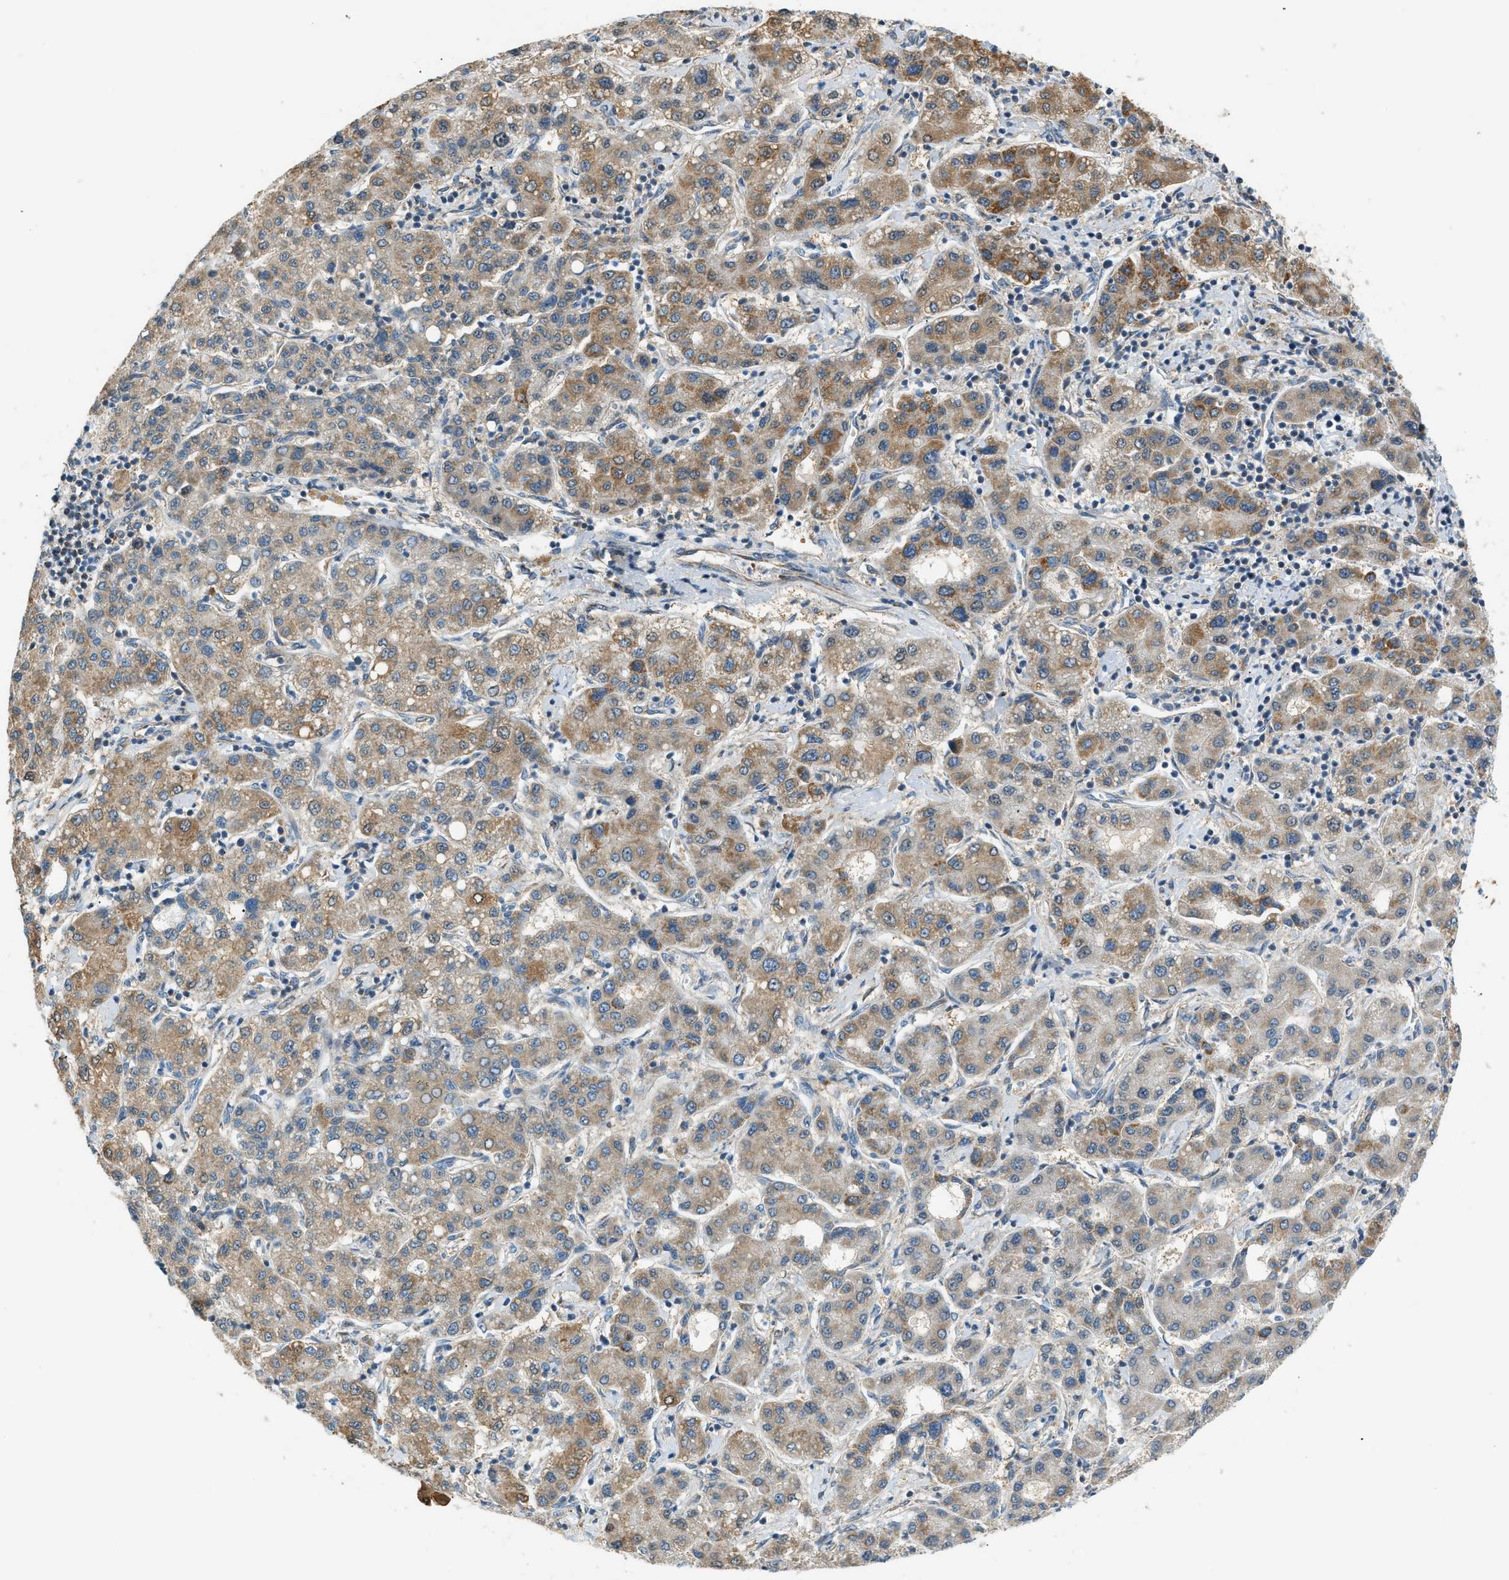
{"staining": {"intensity": "moderate", "quantity": ">75%", "location": "cytoplasmic/membranous"}, "tissue": "liver cancer", "cell_type": "Tumor cells", "image_type": "cancer", "snomed": [{"axis": "morphology", "description": "Carcinoma, Hepatocellular, NOS"}, {"axis": "topography", "description": "Liver"}], "caption": "Protein expression analysis of human liver cancer (hepatocellular carcinoma) reveals moderate cytoplasmic/membranous positivity in approximately >75% of tumor cells.", "gene": "PIGG", "patient": {"sex": "male", "age": 65}}